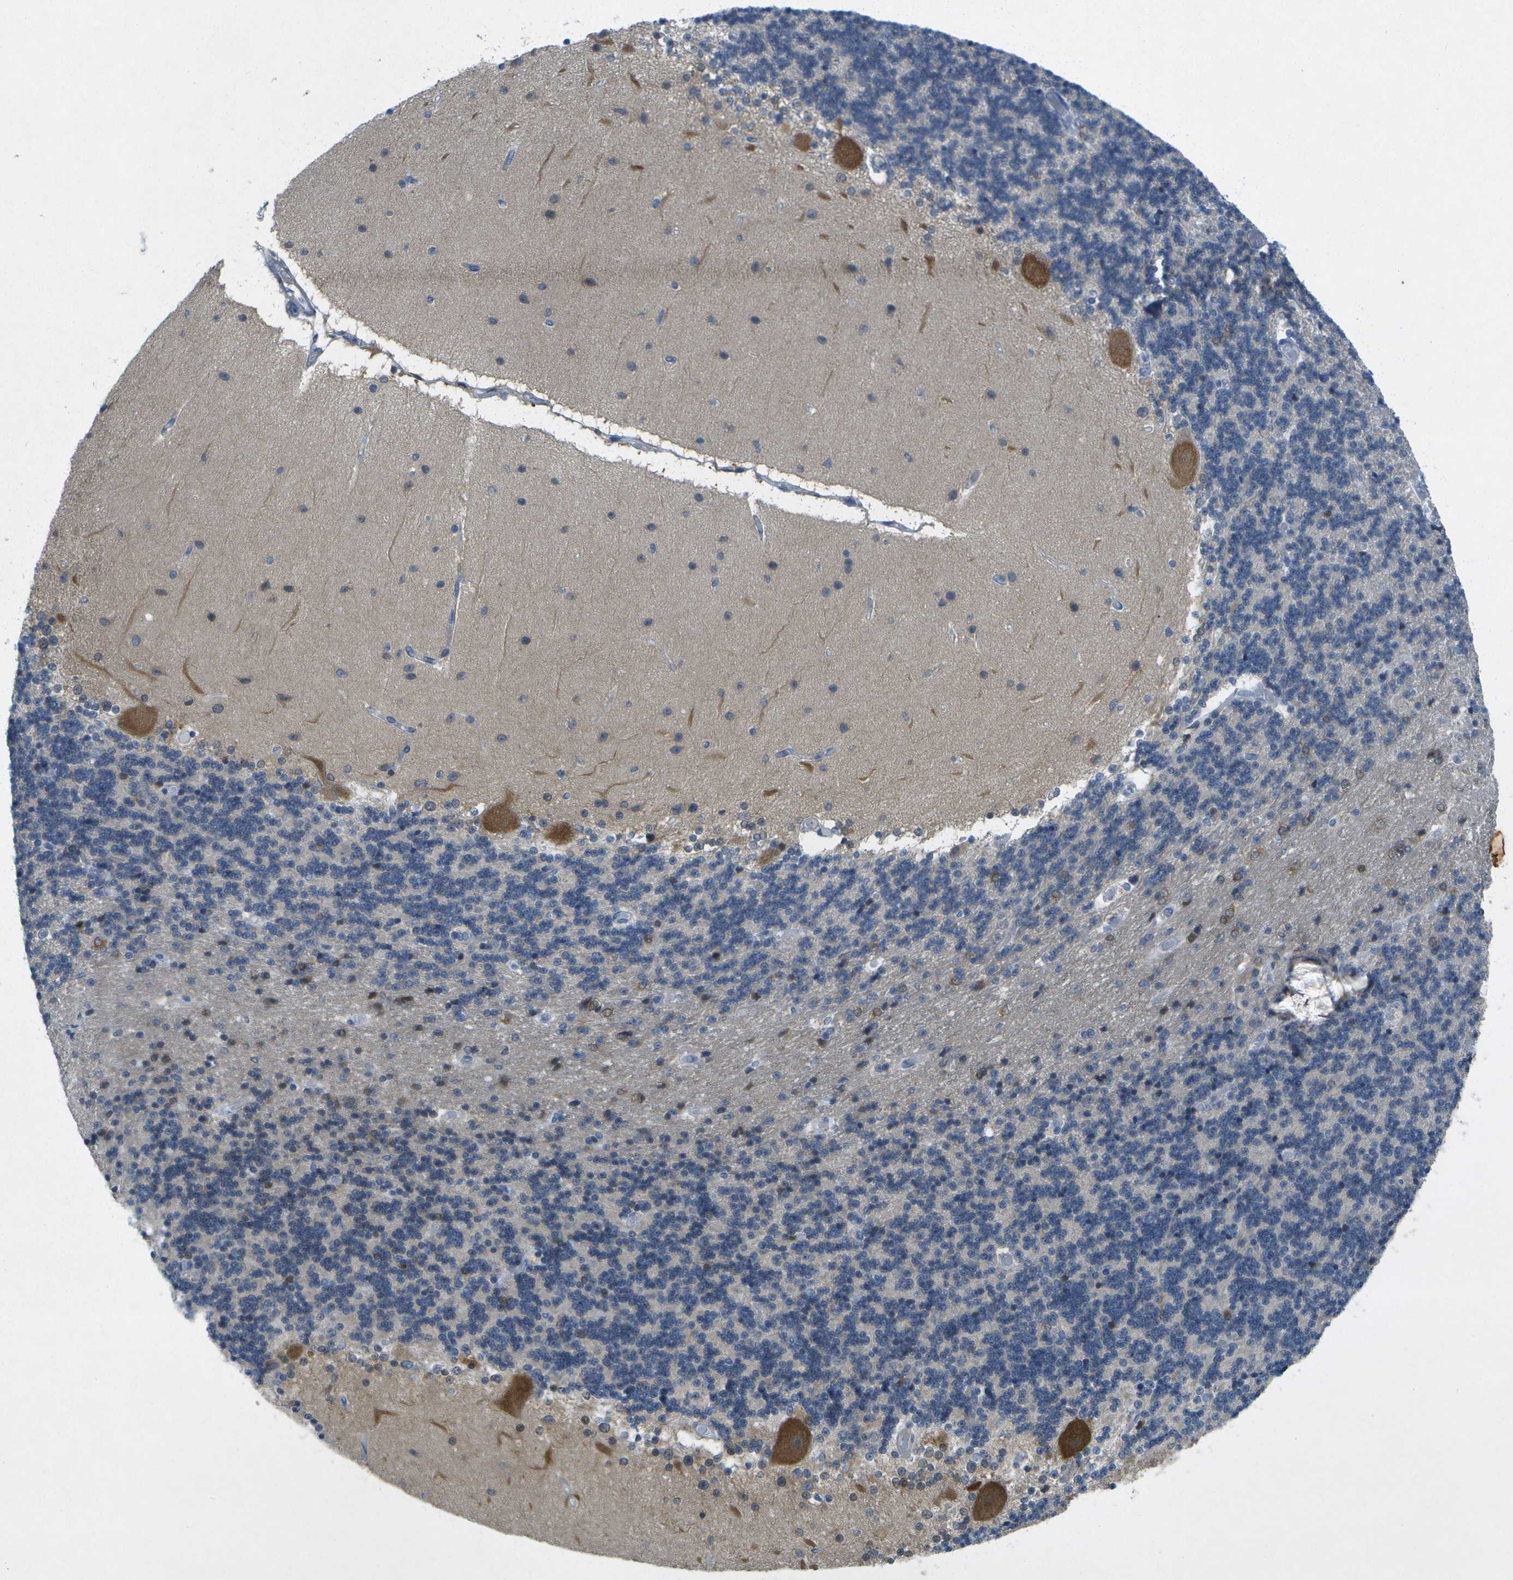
{"staining": {"intensity": "weak", "quantity": "<25%", "location": "cytoplasmic/membranous"}, "tissue": "cerebellum", "cell_type": "Cells in granular layer", "image_type": "normal", "snomed": [{"axis": "morphology", "description": "Normal tissue, NOS"}, {"axis": "topography", "description": "Cerebellum"}], "caption": "Cerebellum stained for a protein using IHC exhibits no positivity cells in granular layer.", "gene": "WNK2", "patient": {"sex": "female", "age": 54}}